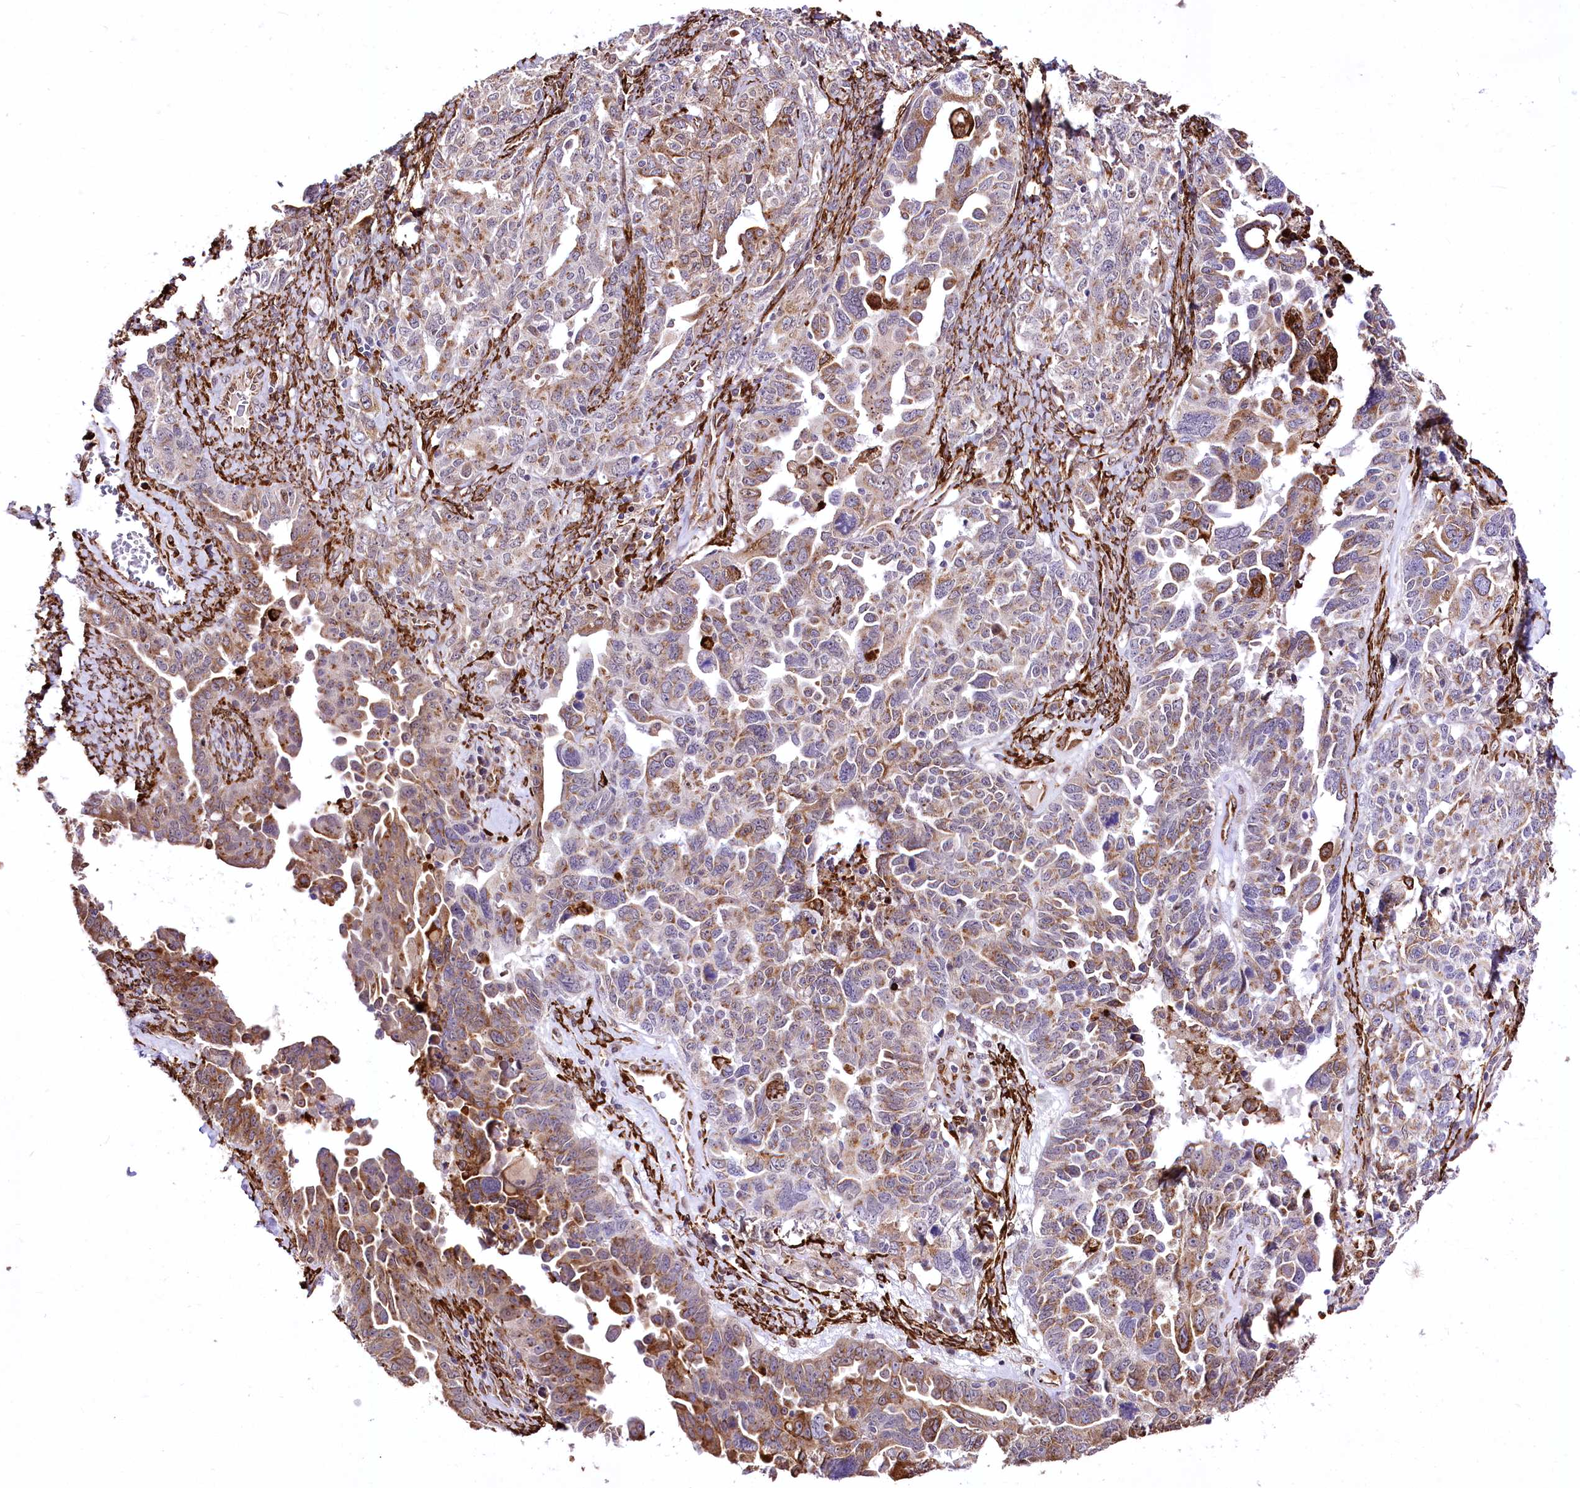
{"staining": {"intensity": "moderate", "quantity": ">75%", "location": "cytoplasmic/membranous"}, "tissue": "ovarian cancer", "cell_type": "Tumor cells", "image_type": "cancer", "snomed": [{"axis": "morphology", "description": "Carcinoma, endometroid"}, {"axis": "topography", "description": "Ovary"}], "caption": "A medium amount of moderate cytoplasmic/membranous expression is appreciated in approximately >75% of tumor cells in ovarian cancer (endometroid carcinoma) tissue.", "gene": "WWC1", "patient": {"sex": "female", "age": 62}}